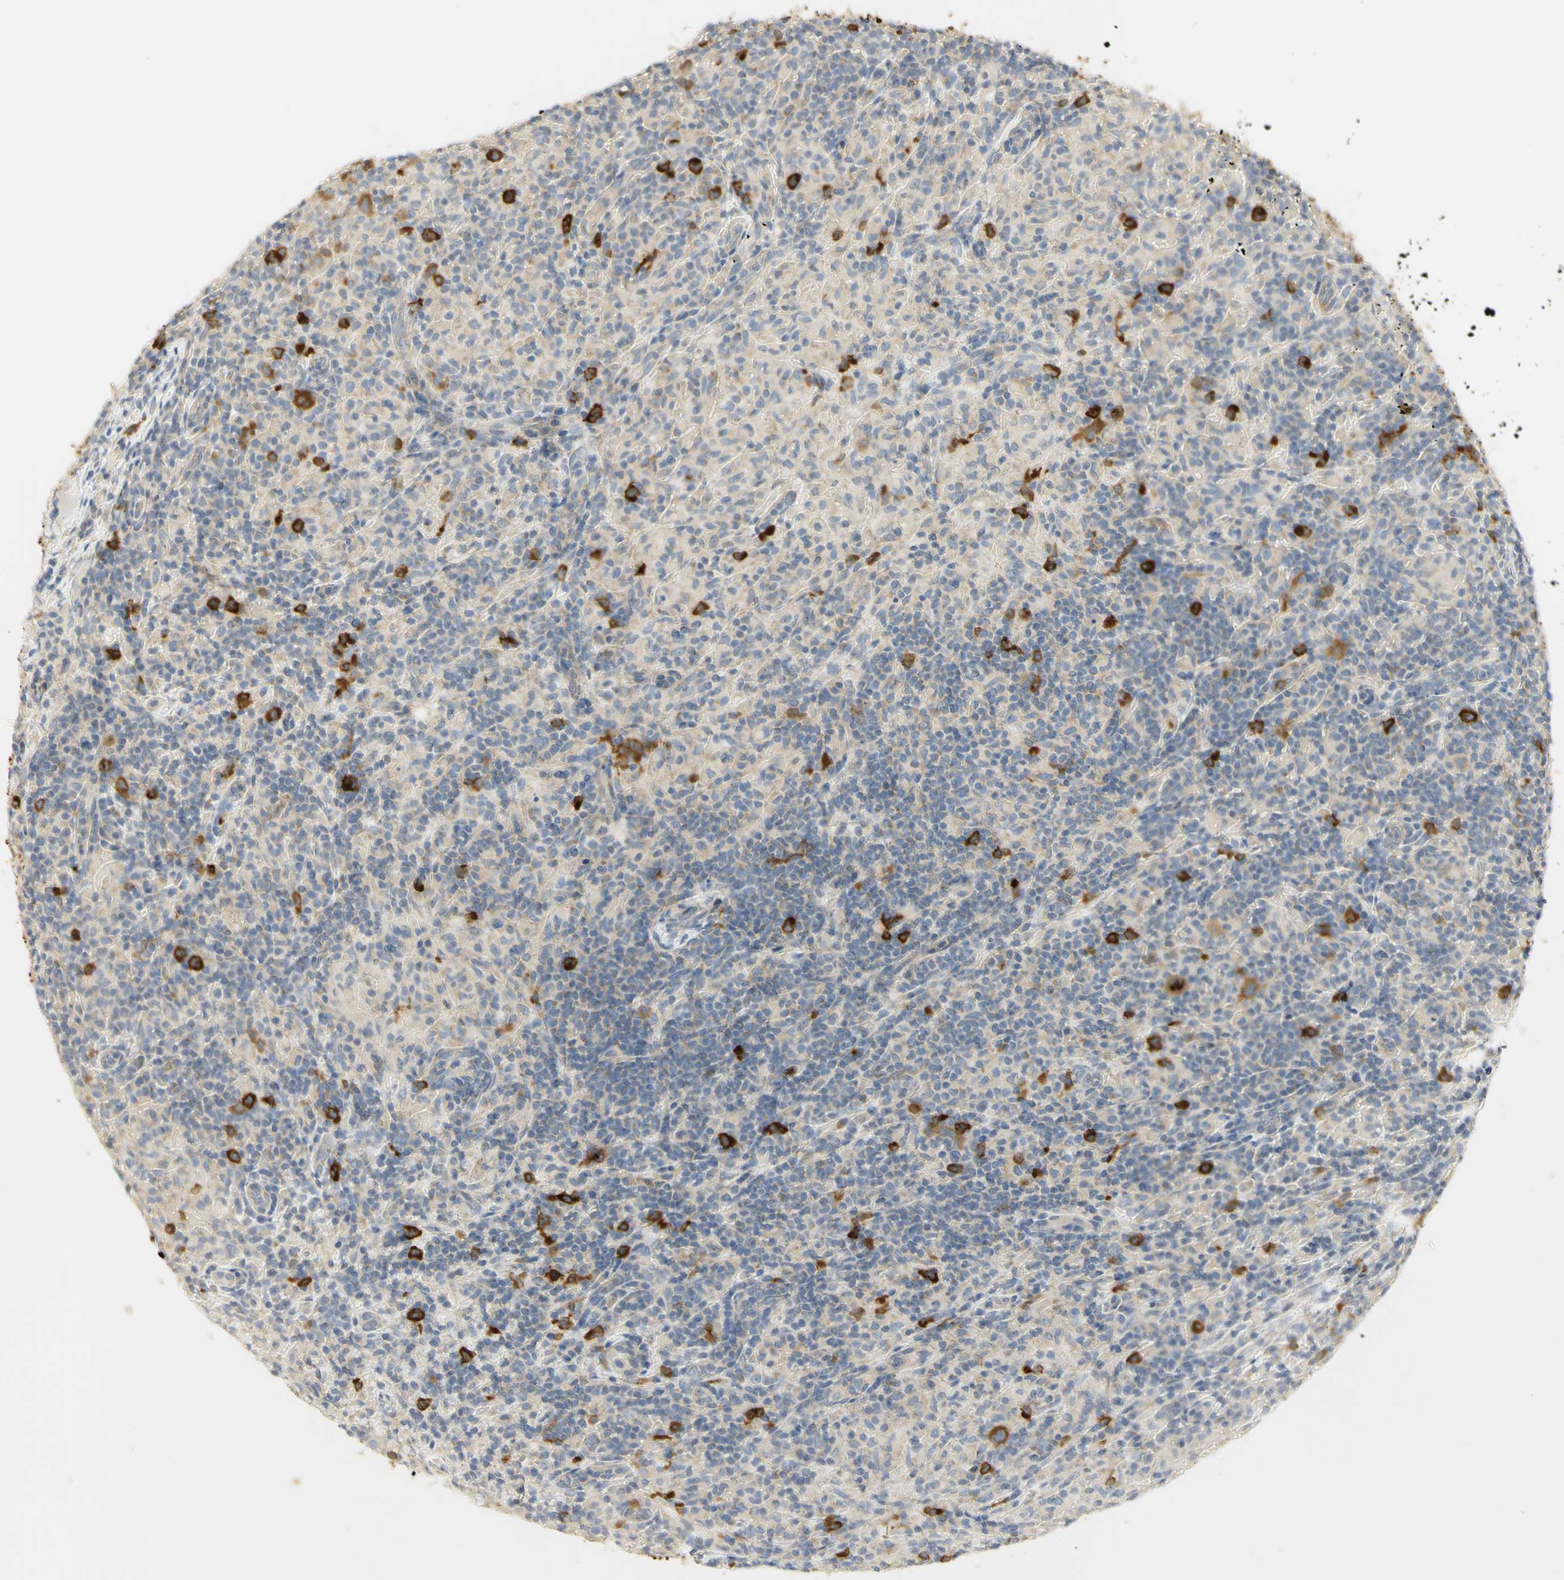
{"staining": {"intensity": "moderate", "quantity": "<25%", "location": "cytoplasmic/membranous"}, "tissue": "lymphoma", "cell_type": "Tumor cells", "image_type": "cancer", "snomed": [{"axis": "morphology", "description": "Hodgkin's disease, NOS"}, {"axis": "topography", "description": "Lymph node"}], "caption": "The image shows staining of Hodgkin's disease, revealing moderate cytoplasmic/membranous protein expression (brown color) within tumor cells.", "gene": "KIF11", "patient": {"sex": "male", "age": 70}}